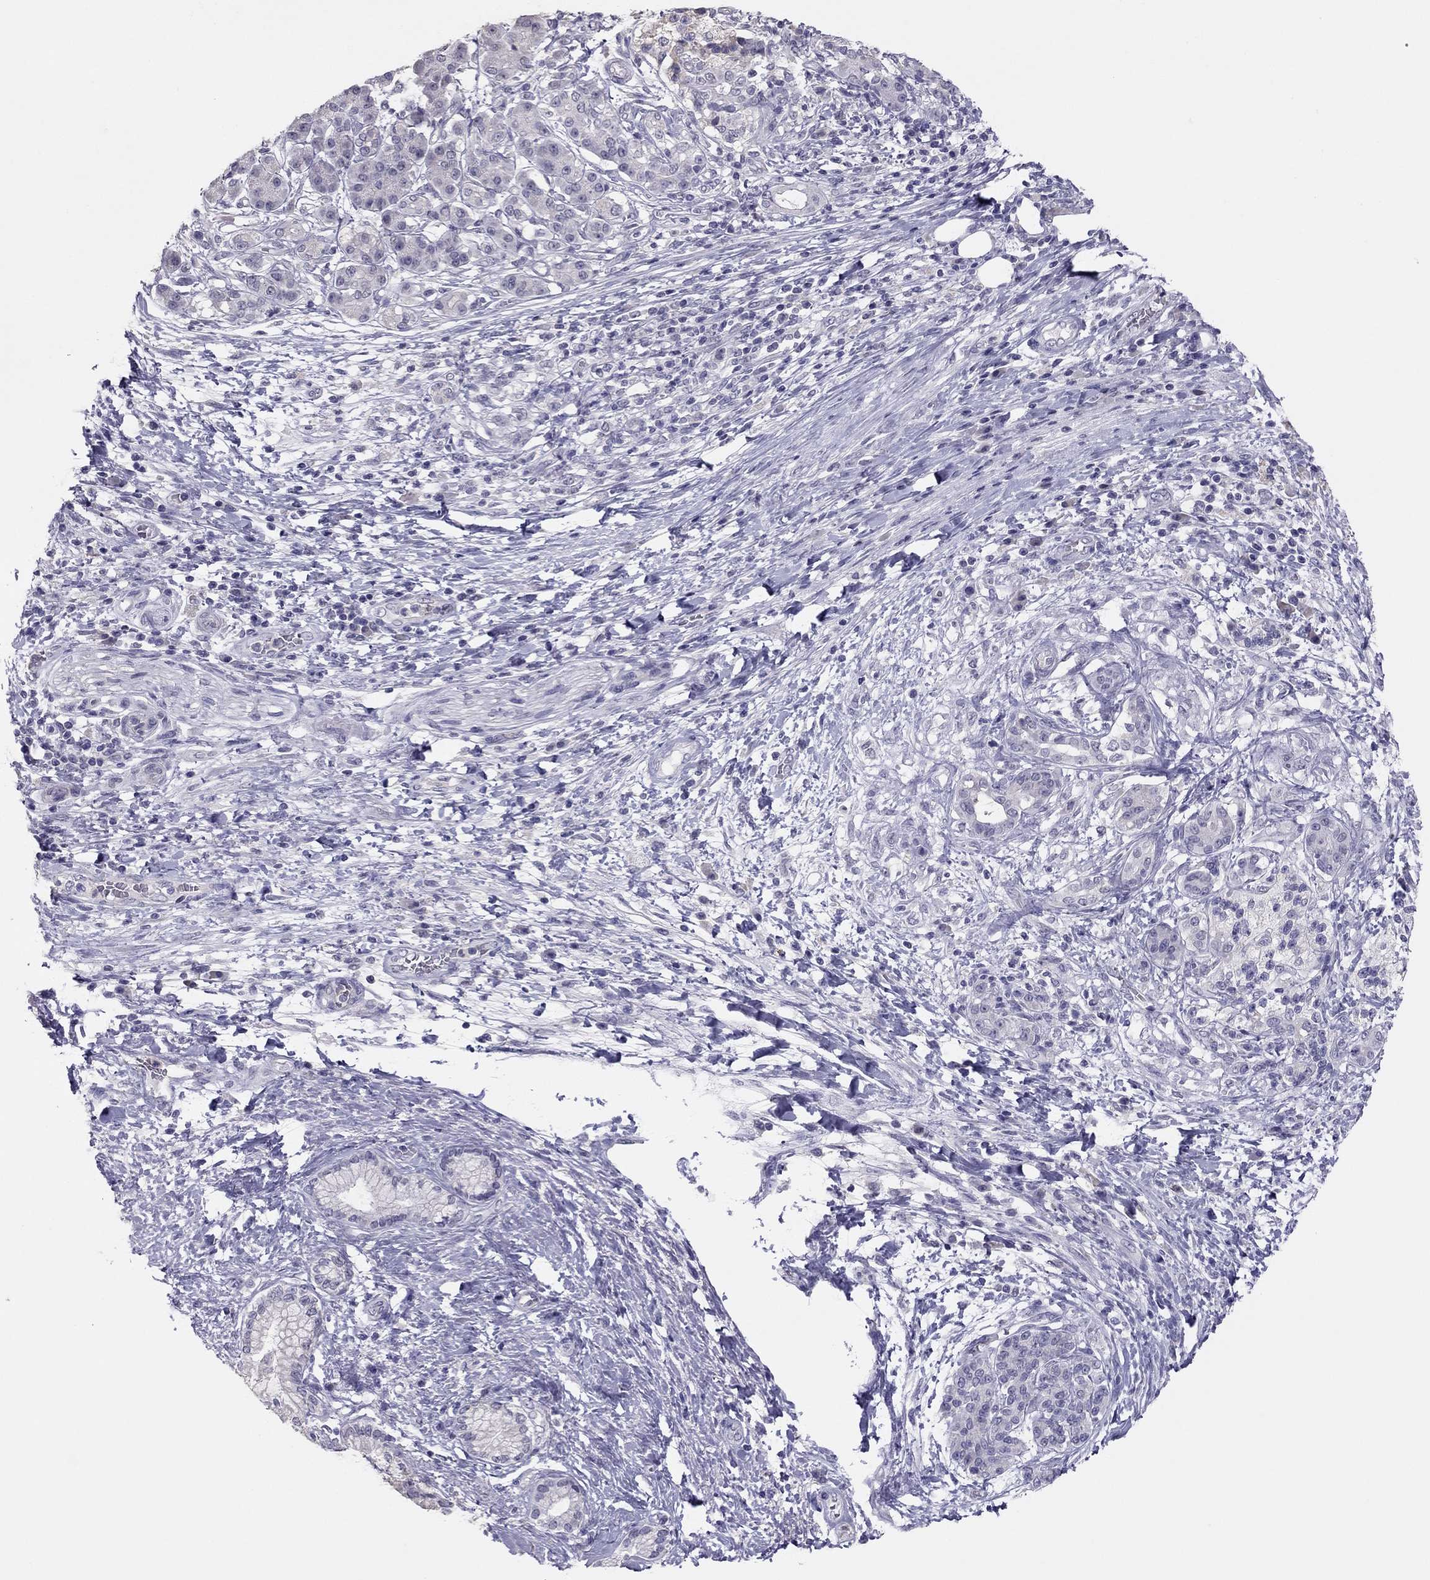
{"staining": {"intensity": "negative", "quantity": "none", "location": "none"}, "tissue": "pancreatic cancer", "cell_type": "Tumor cells", "image_type": "cancer", "snomed": [{"axis": "morphology", "description": "Adenocarcinoma, NOS"}, {"axis": "topography", "description": "Pancreas"}], "caption": "Tumor cells show no significant protein staining in pancreatic adenocarcinoma. (Brightfield microscopy of DAB IHC at high magnification).", "gene": "ADORA2A", "patient": {"sex": "female", "age": 73}}